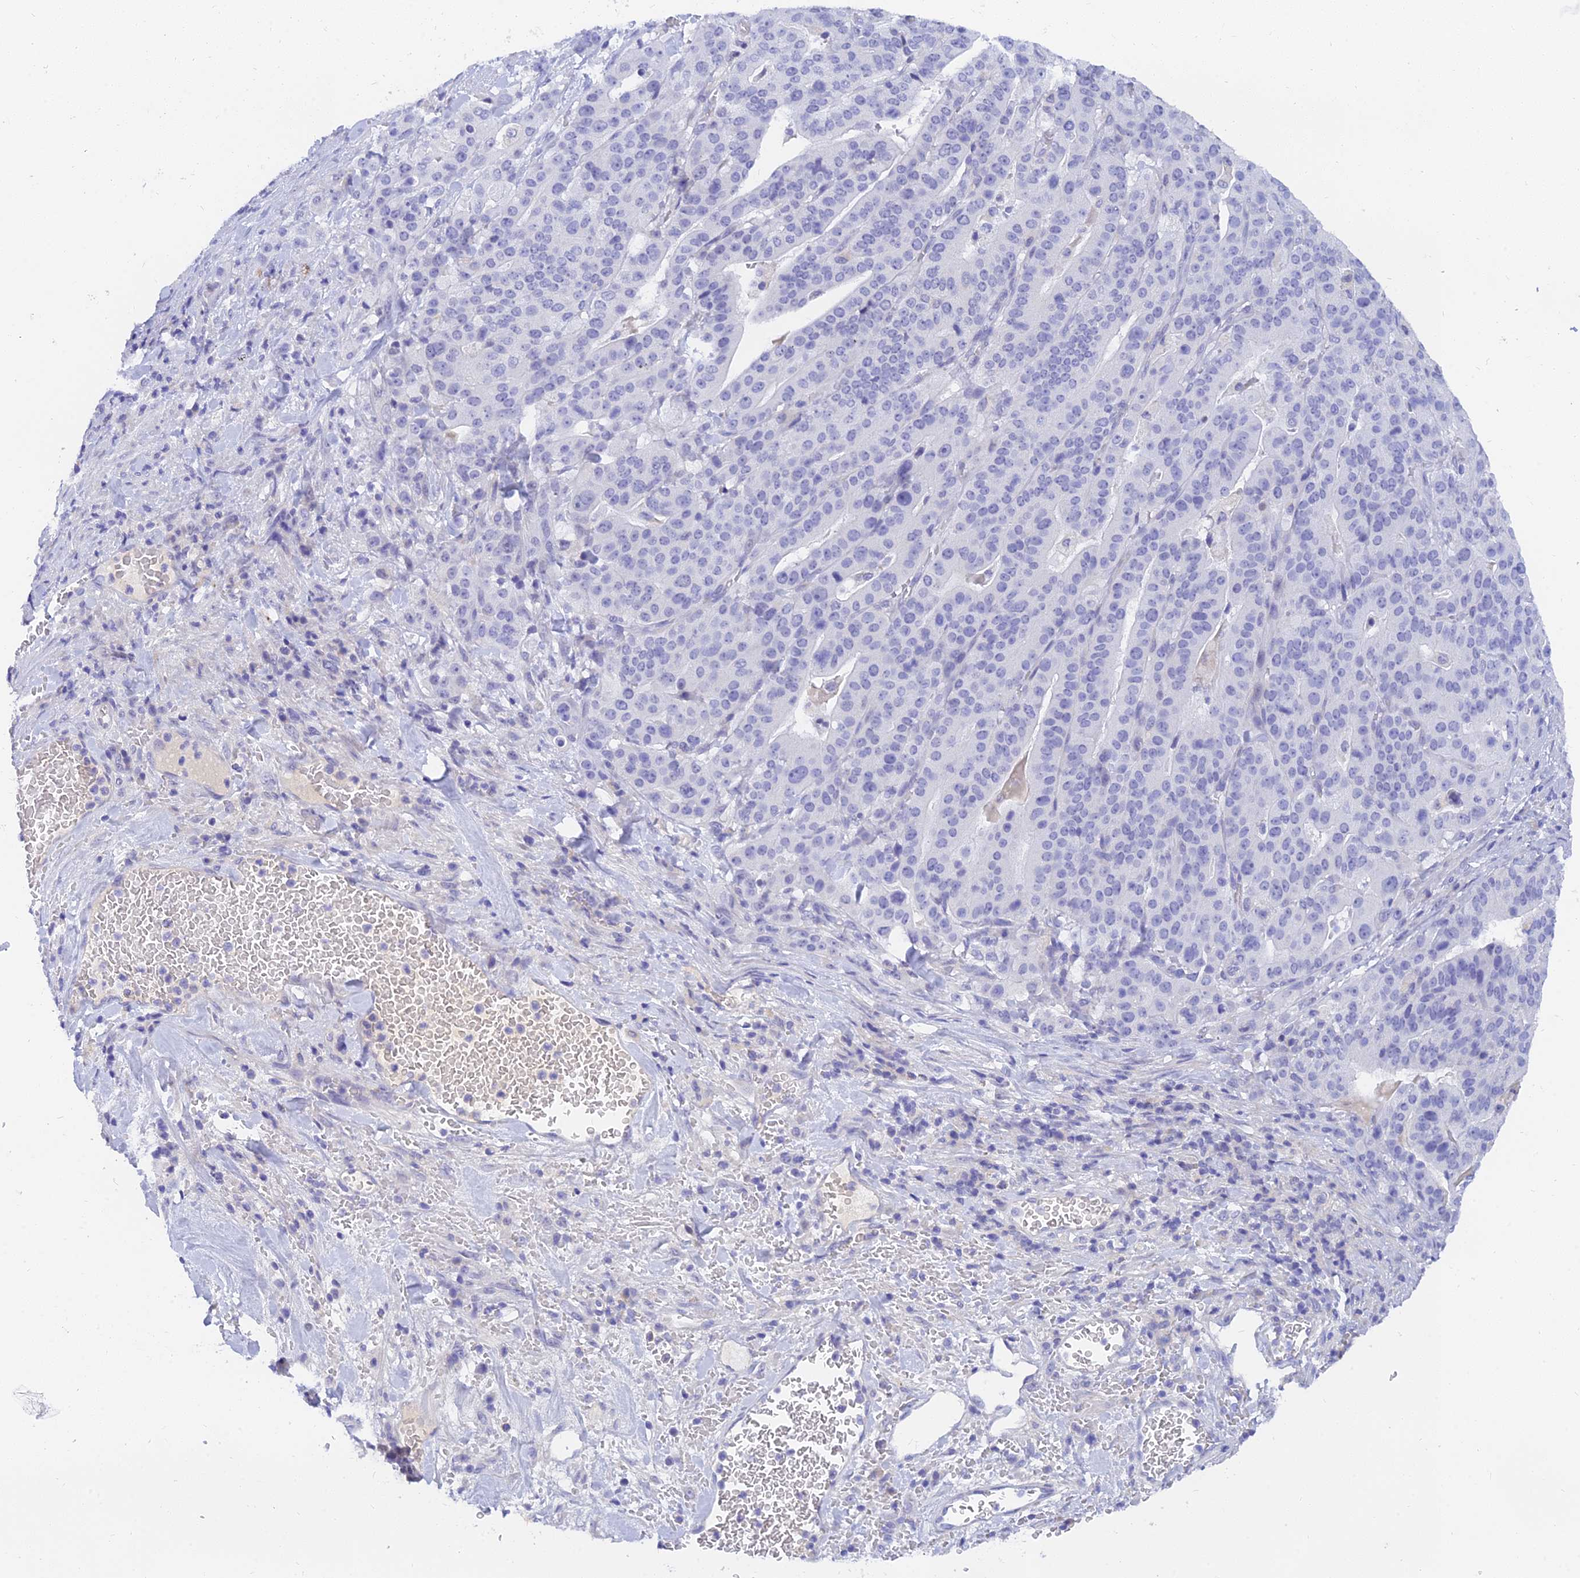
{"staining": {"intensity": "negative", "quantity": "none", "location": "none"}, "tissue": "stomach cancer", "cell_type": "Tumor cells", "image_type": "cancer", "snomed": [{"axis": "morphology", "description": "Adenocarcinoma, NOS"}, {"axis": "topography", "description": "Stomach"}], "caption": "There is no significant expression in tumor cells of adenocarcinoma (stomach).", "gene": "TMEM161B", "patient": {"sex": "male", "age": 48}}